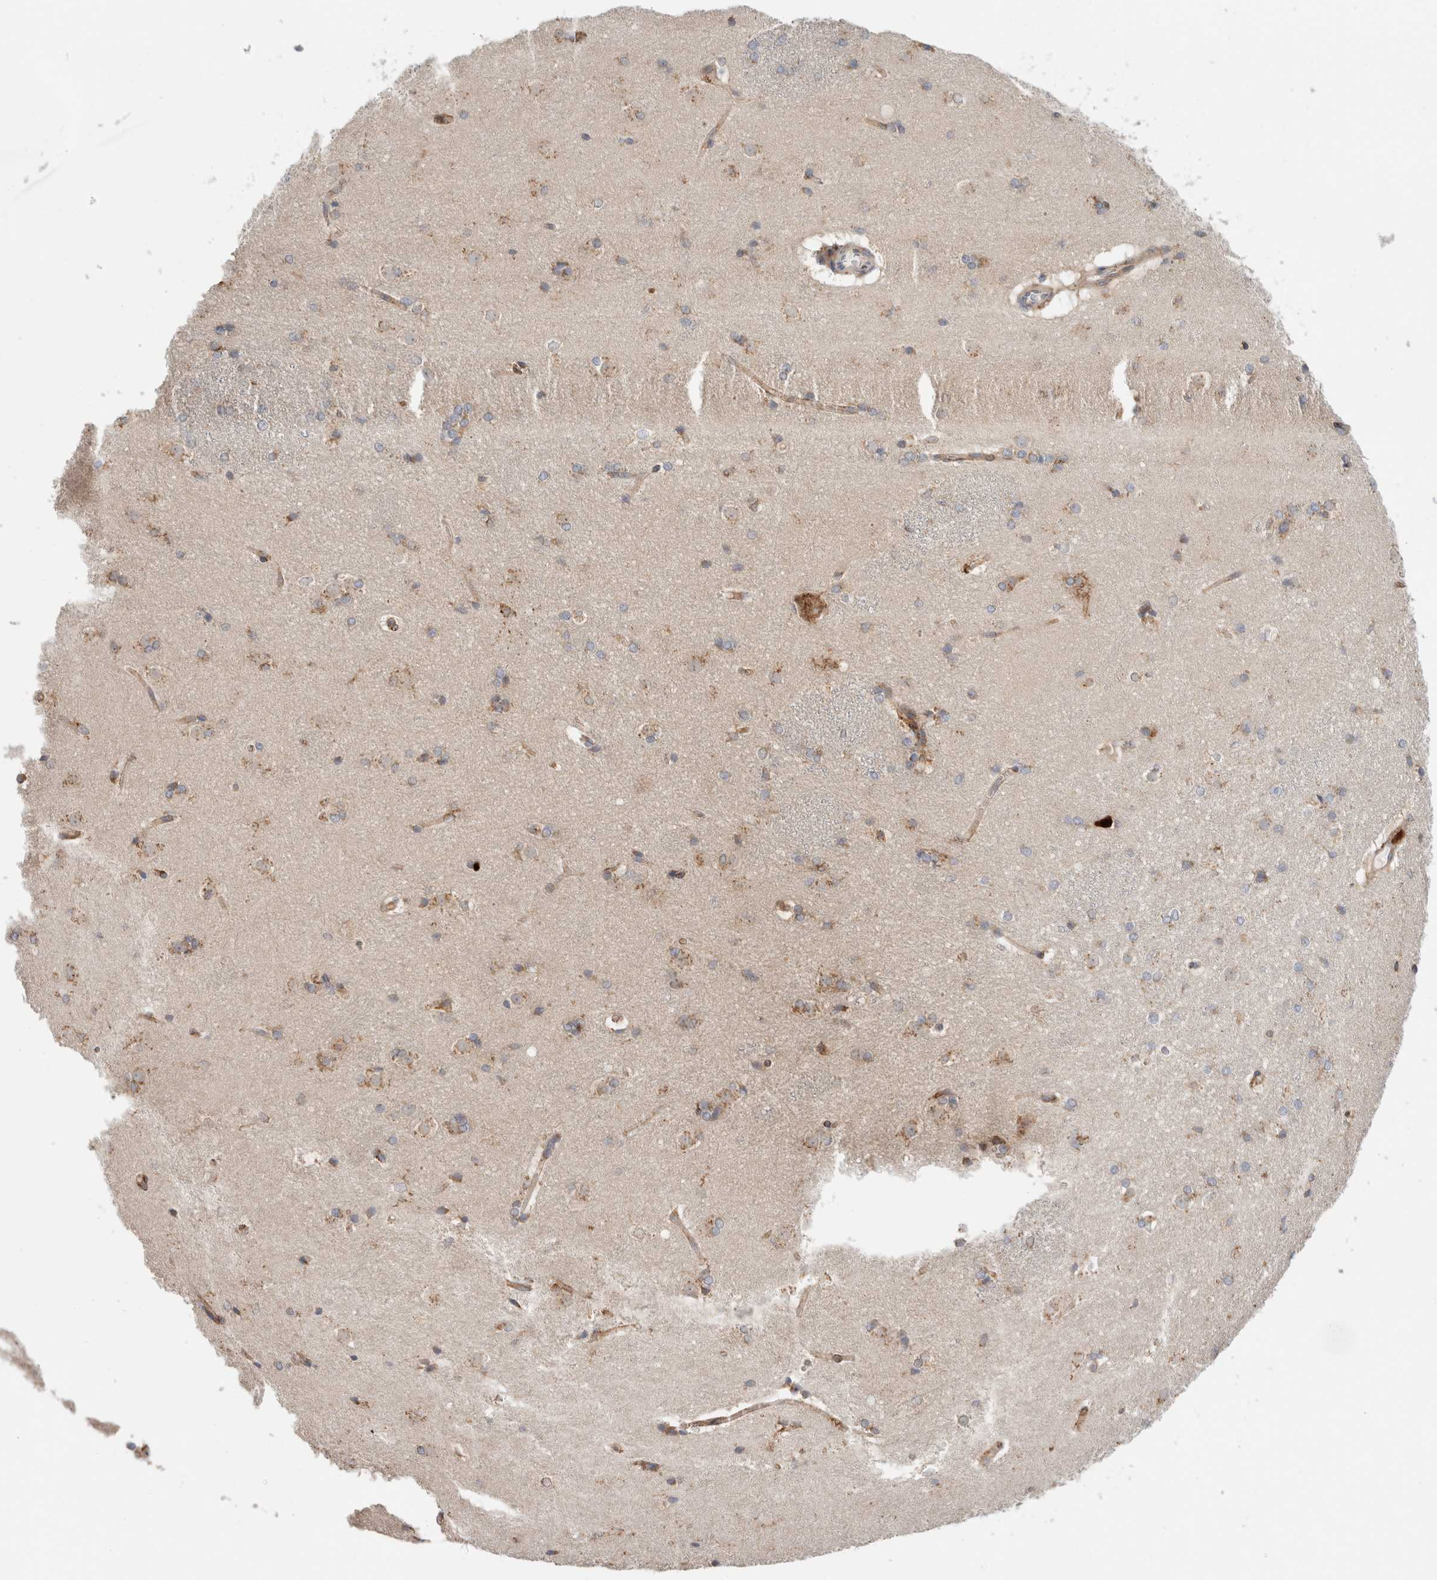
{"staining": {"intensity": "moderate", "quantity": "25%-75%", "location": "cytoplasmic/membranous"}, "tissue": "caudate", "cell_type": "Glial cells", "image_type": "normal", "snomed": [{"axis": "morphology", "description": "Normal tissue, NOS"}, {"axis": "topography", "description": "Lateral ventricle wall"}], "caption": "This photomicrograph reveals benign caudate stained with immunohistochemistry (IHC) to label a protein in brown. The cytoplasmic/membranous of glial cells show moderate positivity for the protein. Nuclei are counter-stained blue.", "gene": "P4HA1", "patient": {"sex": "female", "age": 19}}